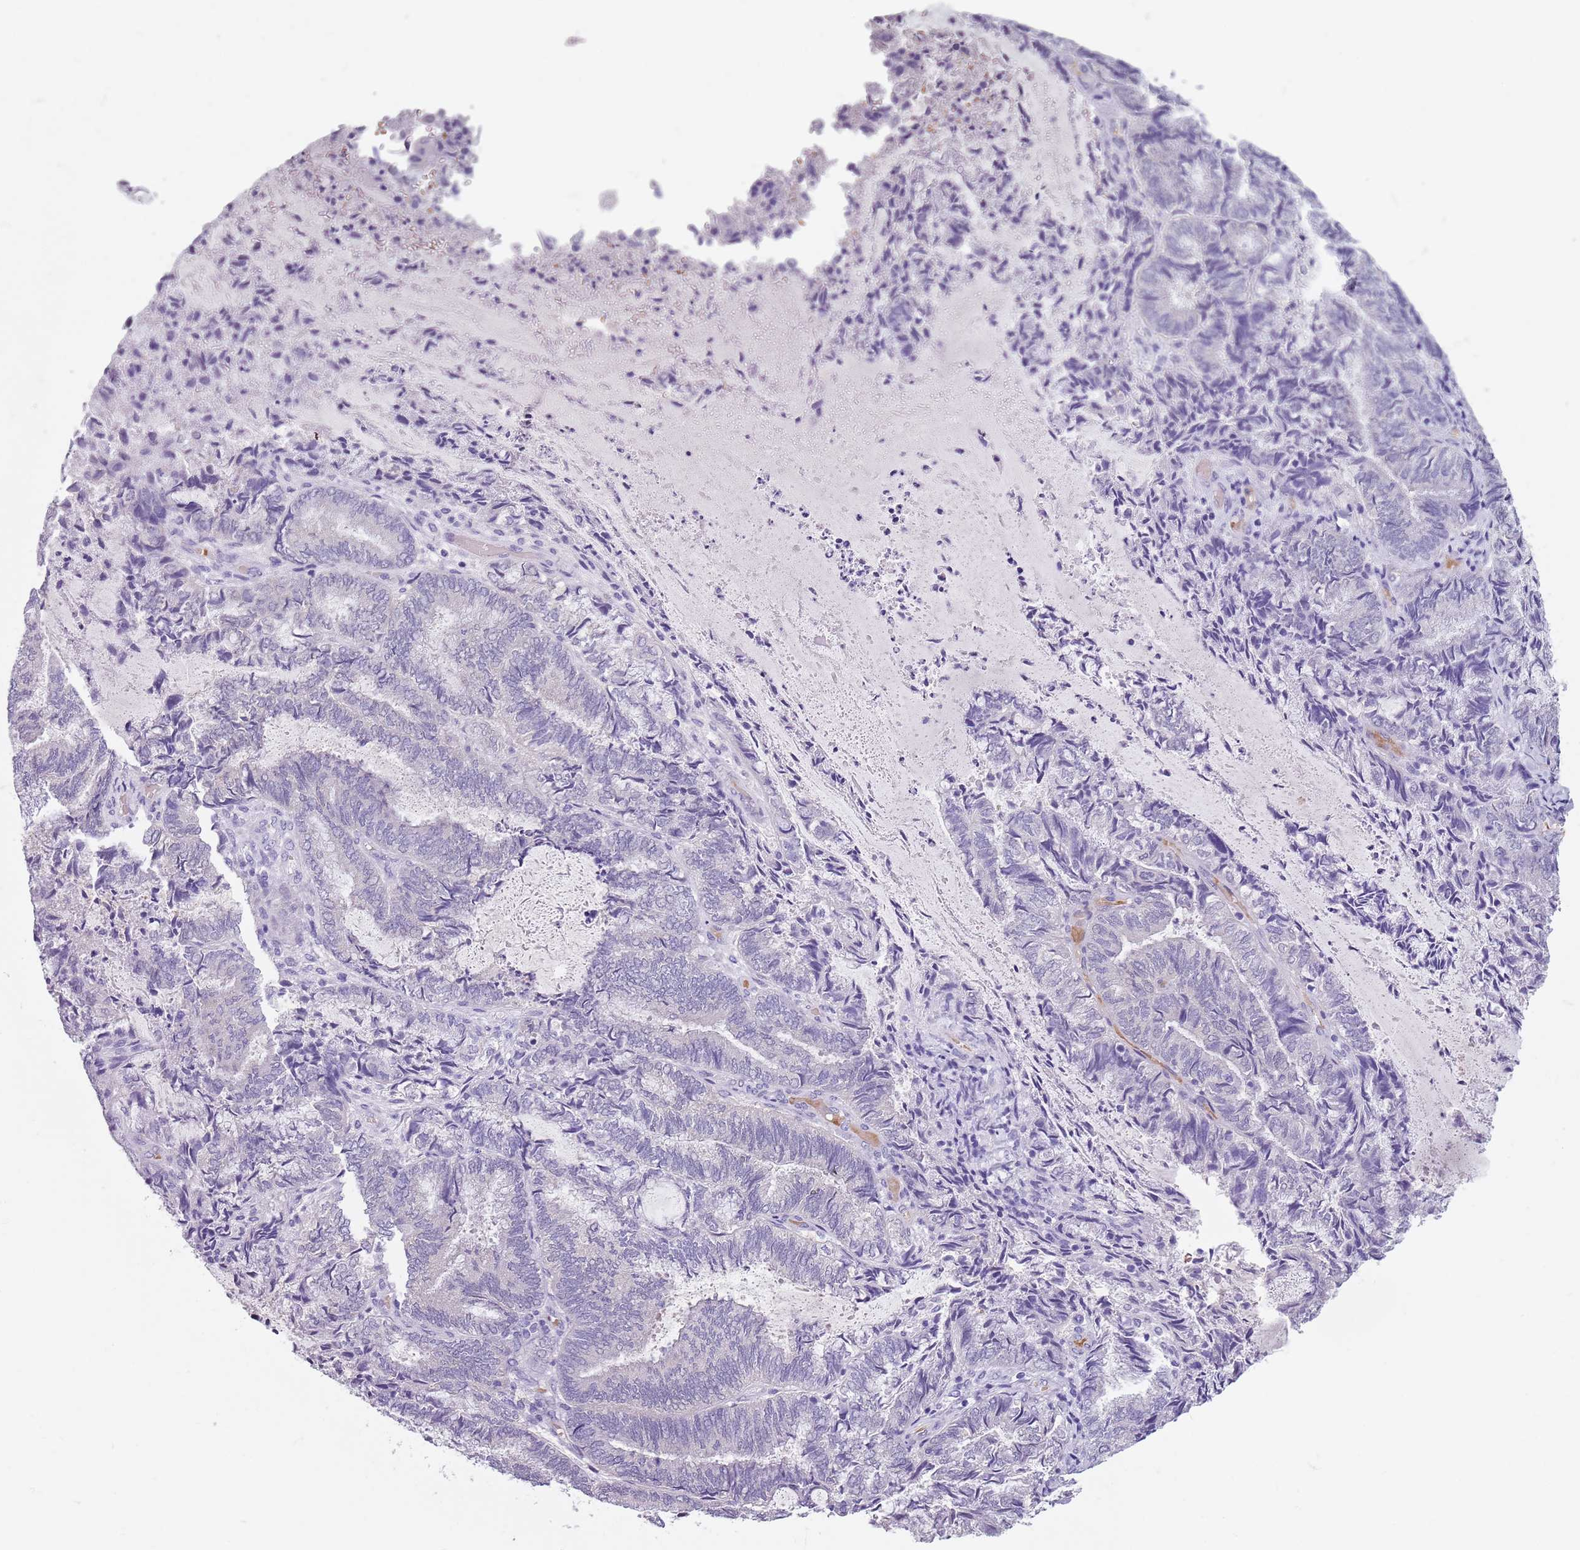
{"staining": {"intensity": "negative", "quantity": "none", "location": "none"}, "tissue": "endometrial cancer", "cell_type": "Tumor cells", "image_type": "cancer", "snomed": [{"axis": "morphology", "description": "Adenocarcinoma, NOS"}, {"axis": "topography", "description": "Endometrium"}], "caption": "Adenocarcinoma (endometrial) stained for a protein using immunohistochemistry (IHC) displays no expression tumor cells.", "gene": "SPESP1", "patient": {"sex": "female", "age": 80}}